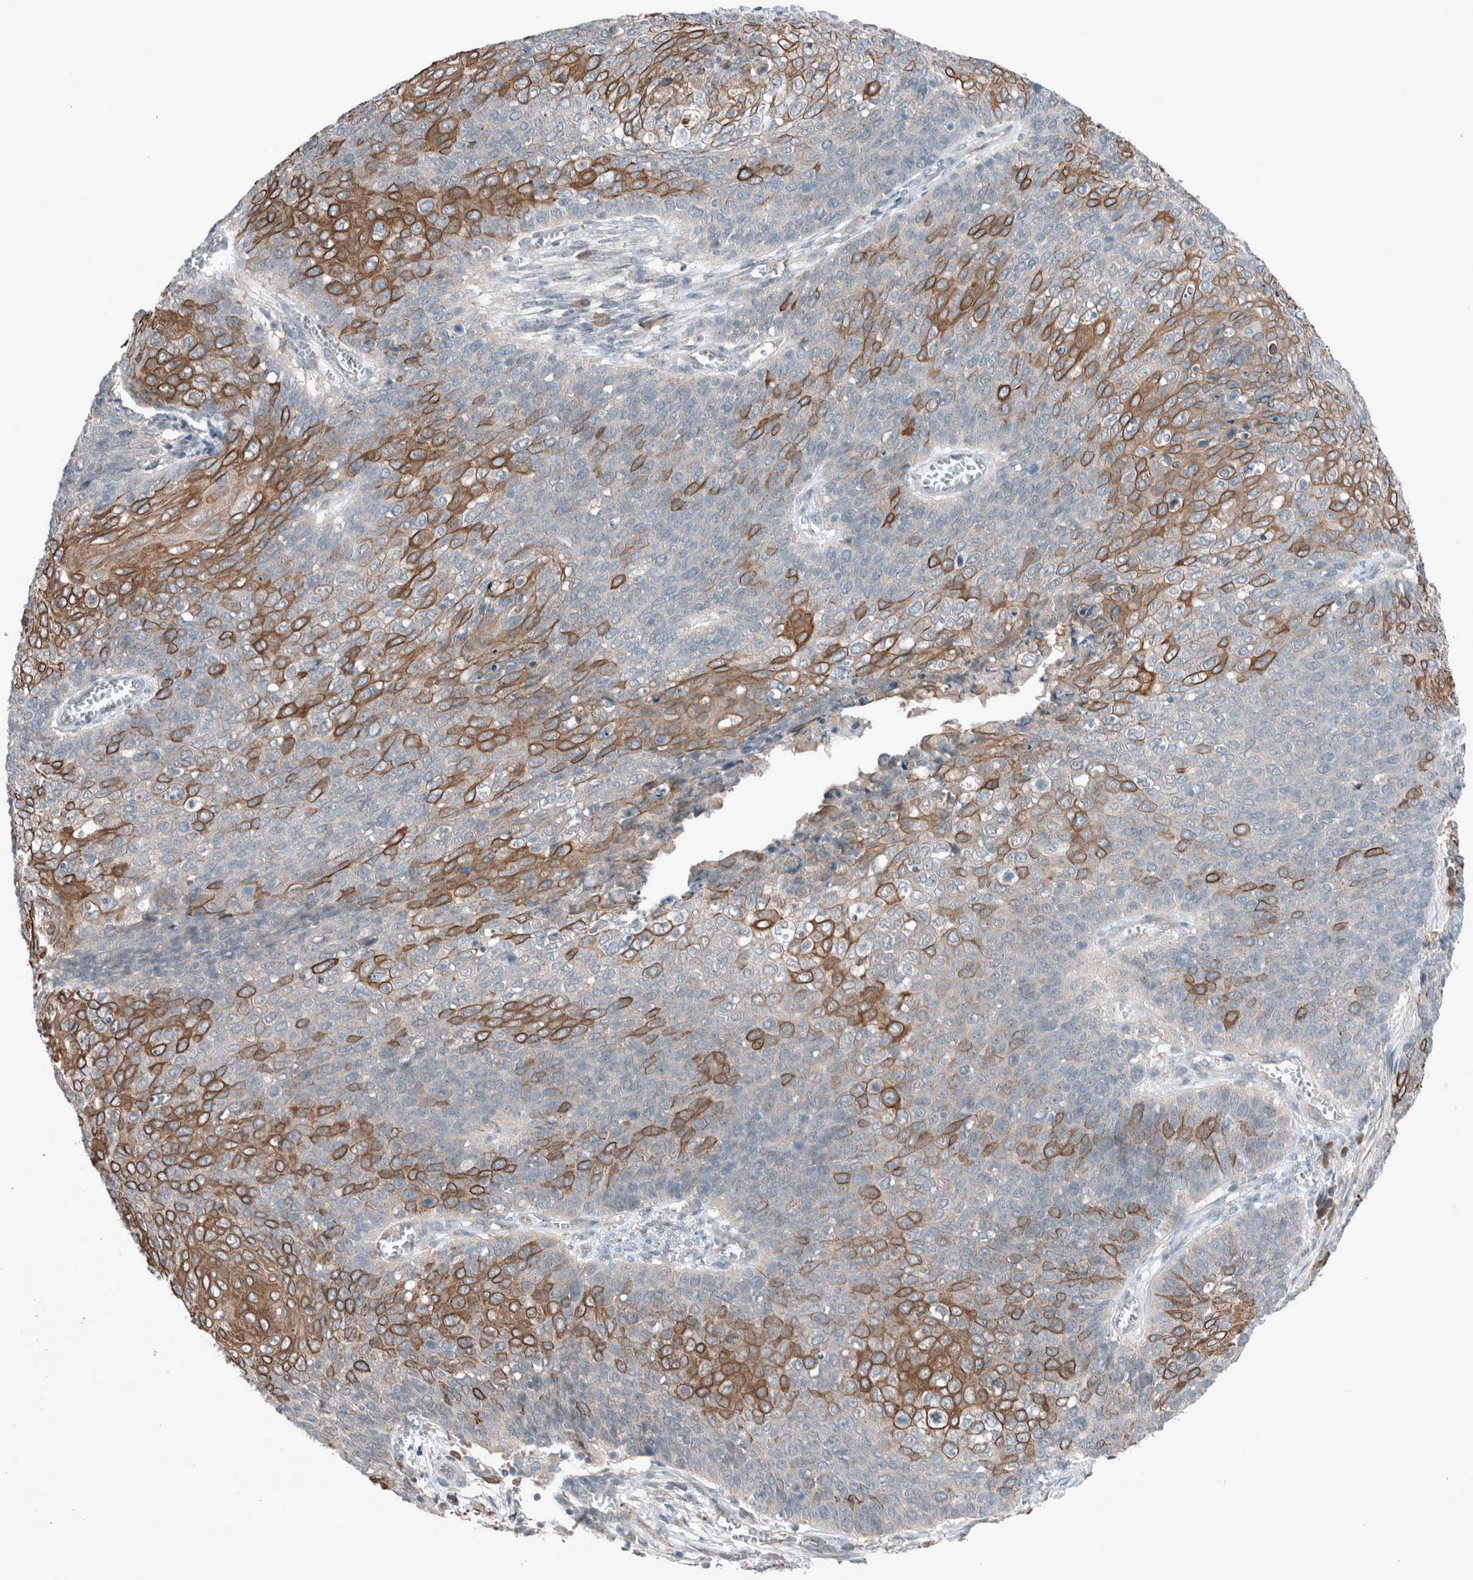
{"staining": {"intensity": "moderate", "quantity": "25%-75%", "location": "cytoplasmic/membranous"}, "tissue": "cervical cancer", "cell_type": "Tumor cells", "image_type": "cancer", "snomed": [{"axis": "morphology", "description": "Squamous cell carcinoma, NOS"}, {"axis": "topography", "description": "Cervix"}], "caption": "Protein expression analysis of cervical cancer reveals moderate cytoplasmic/membranous positivity in about 25%-75% of tumor cells.", "gene": "RALGDS", "patient": {"sex": "female", "age": 39}}